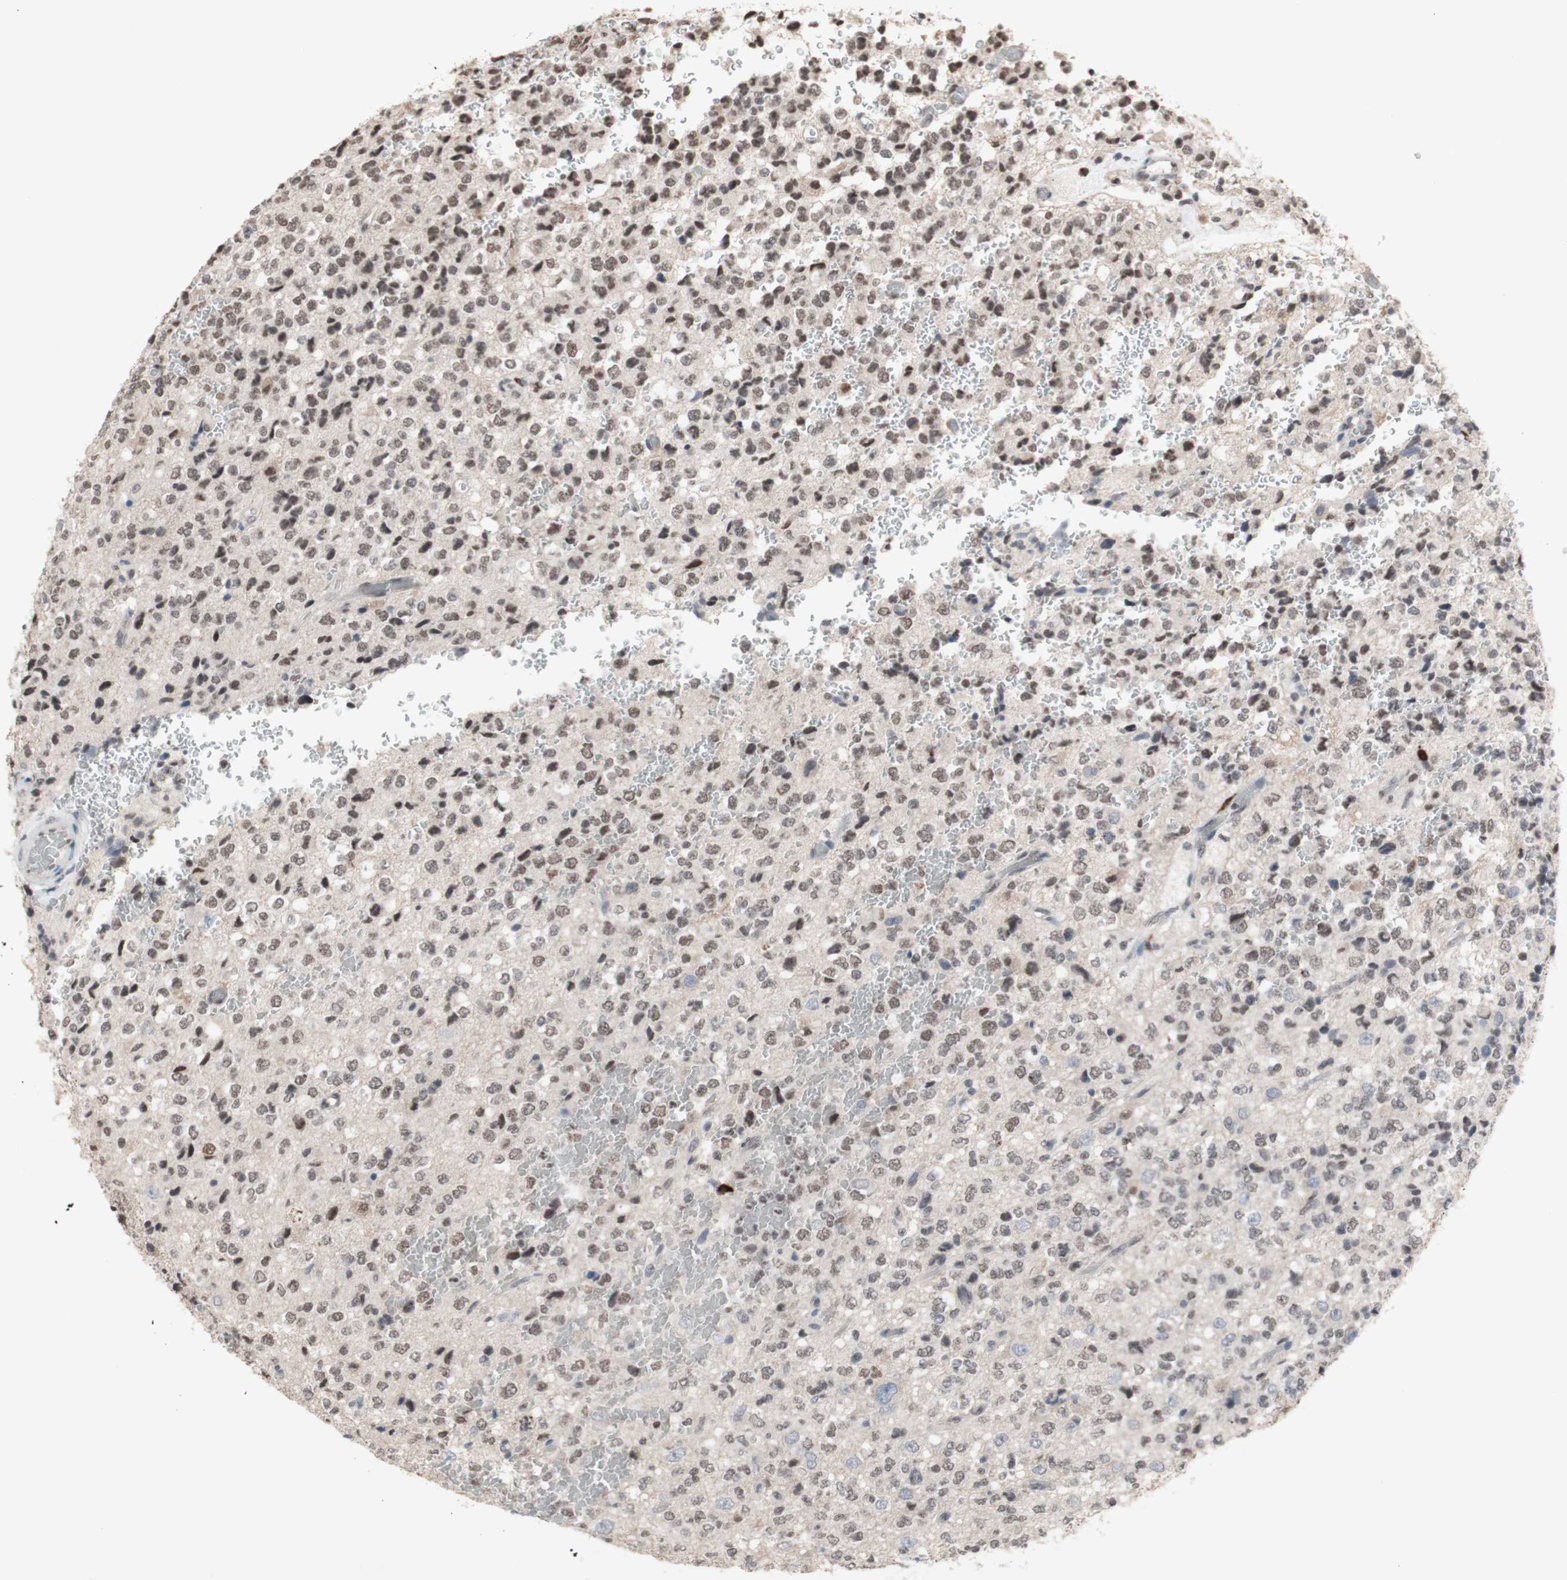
{"staining": {"intensity": "weak", "quantity": ">75%", "location": "nuclear"}, "tissue": "glioma", "cell_type": "Tumor cells", "image_type": "cancer", "snomed": [{"axis": "morphology", "description": "Glioma, malignant, High grade"}, {"axis": "topography", "description": "pancreas cauda"}], "caption": "Protein expression analysis of malignant glioma (high-grade) reveals weak nuclear positivity in about >75% of tumor cells.", "gene": "SFPQ", "patient": {"sex": "male", "age": 60}}